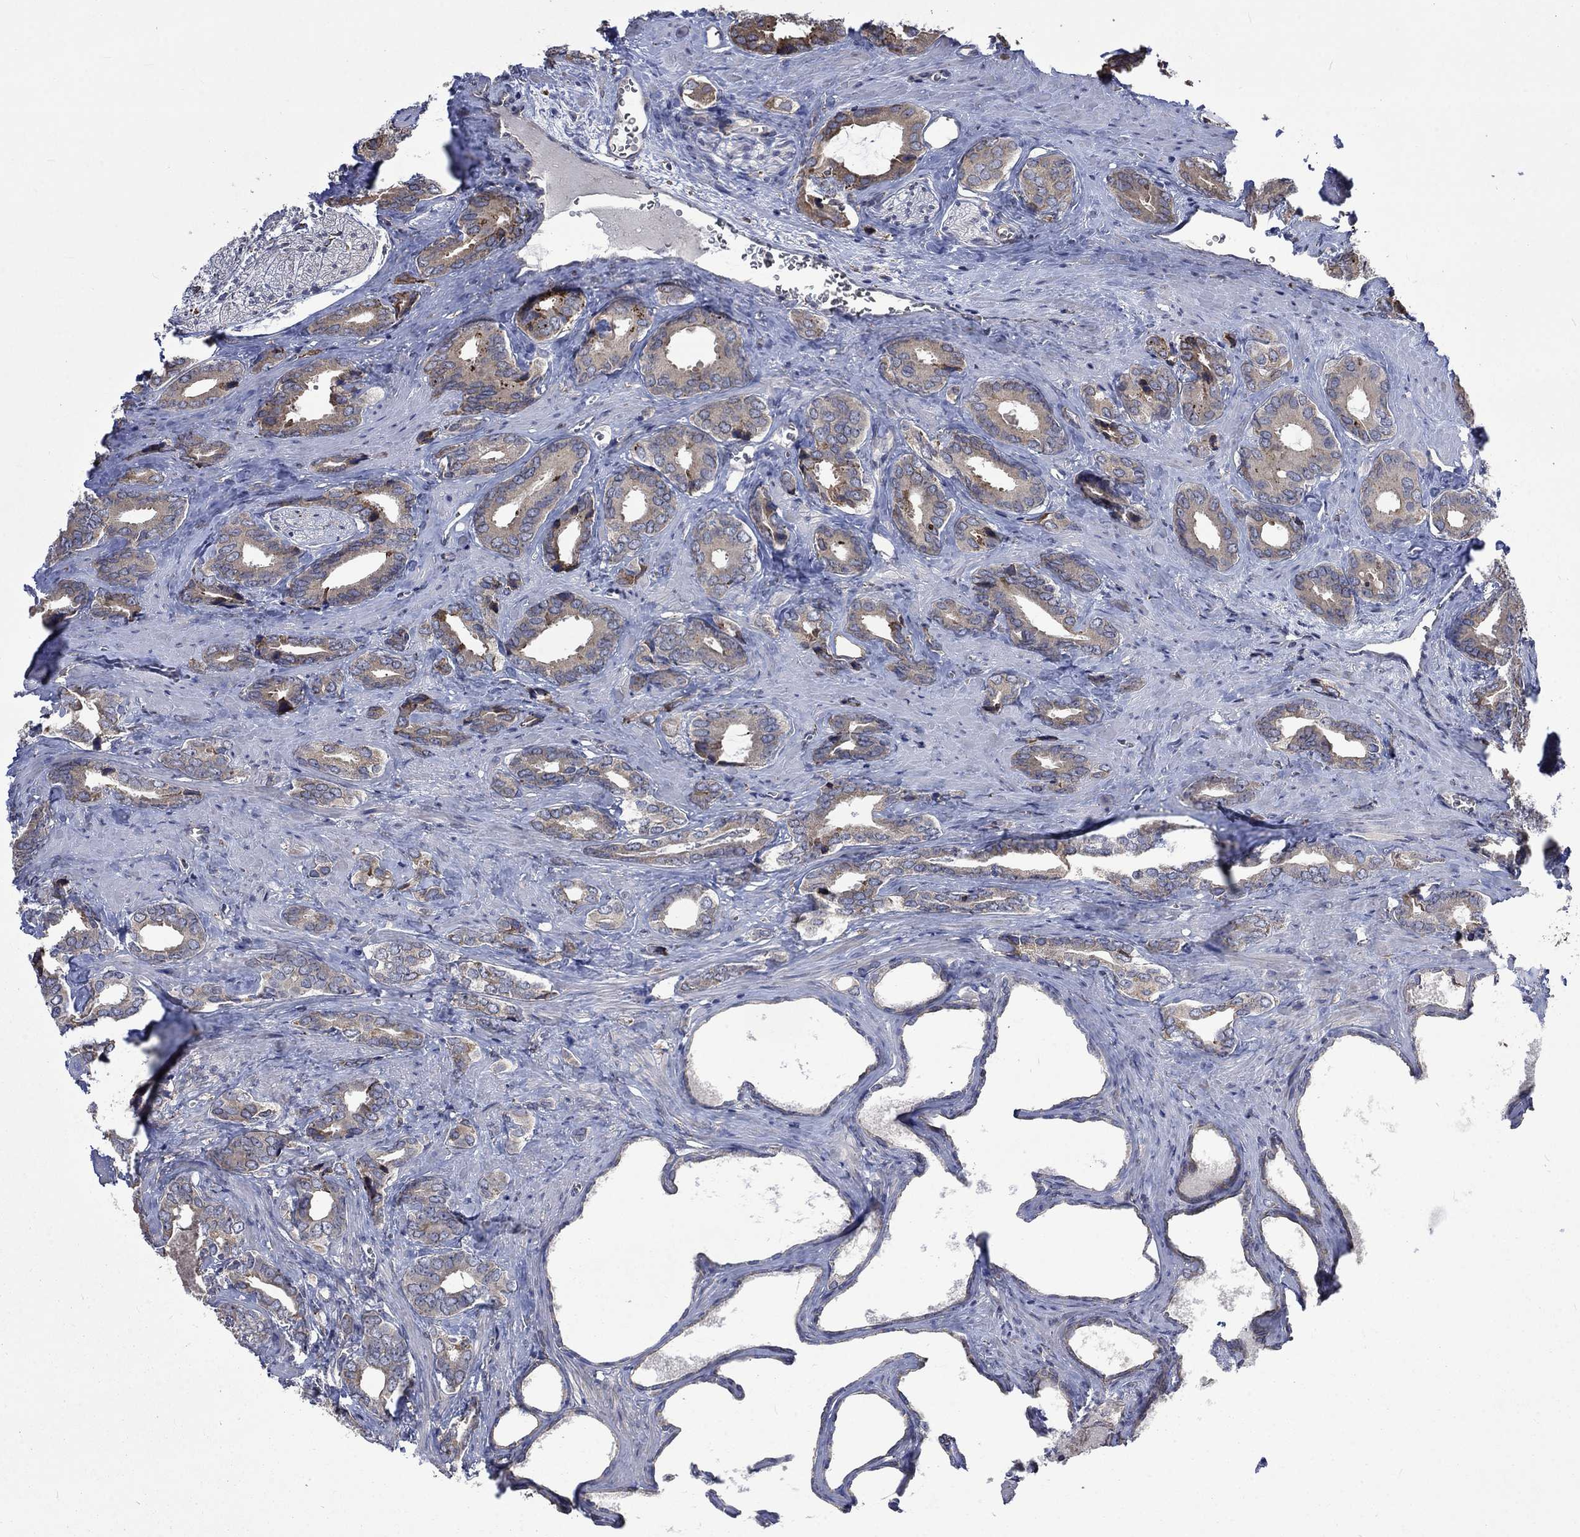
{"staining": {"intensity": "weak", "quantity": "<25%", "location": "cytoplasmic/membranous"}, "tissue": "prostate cancer", "cell_type": "Tumor cells", "image_type": "cancer", "snomed": [{"axis": "morphology", "description": "Adenocarcinoma, NOS"}, {"axis": "topography", "description": "Prostate"}], "caption": "This is an IHC photomicrograph of prostate adenocarcinoma. There is no staining in tumor cells.", "gene": "ESRRA", "patient": {"sex": "male", "age": 66}}